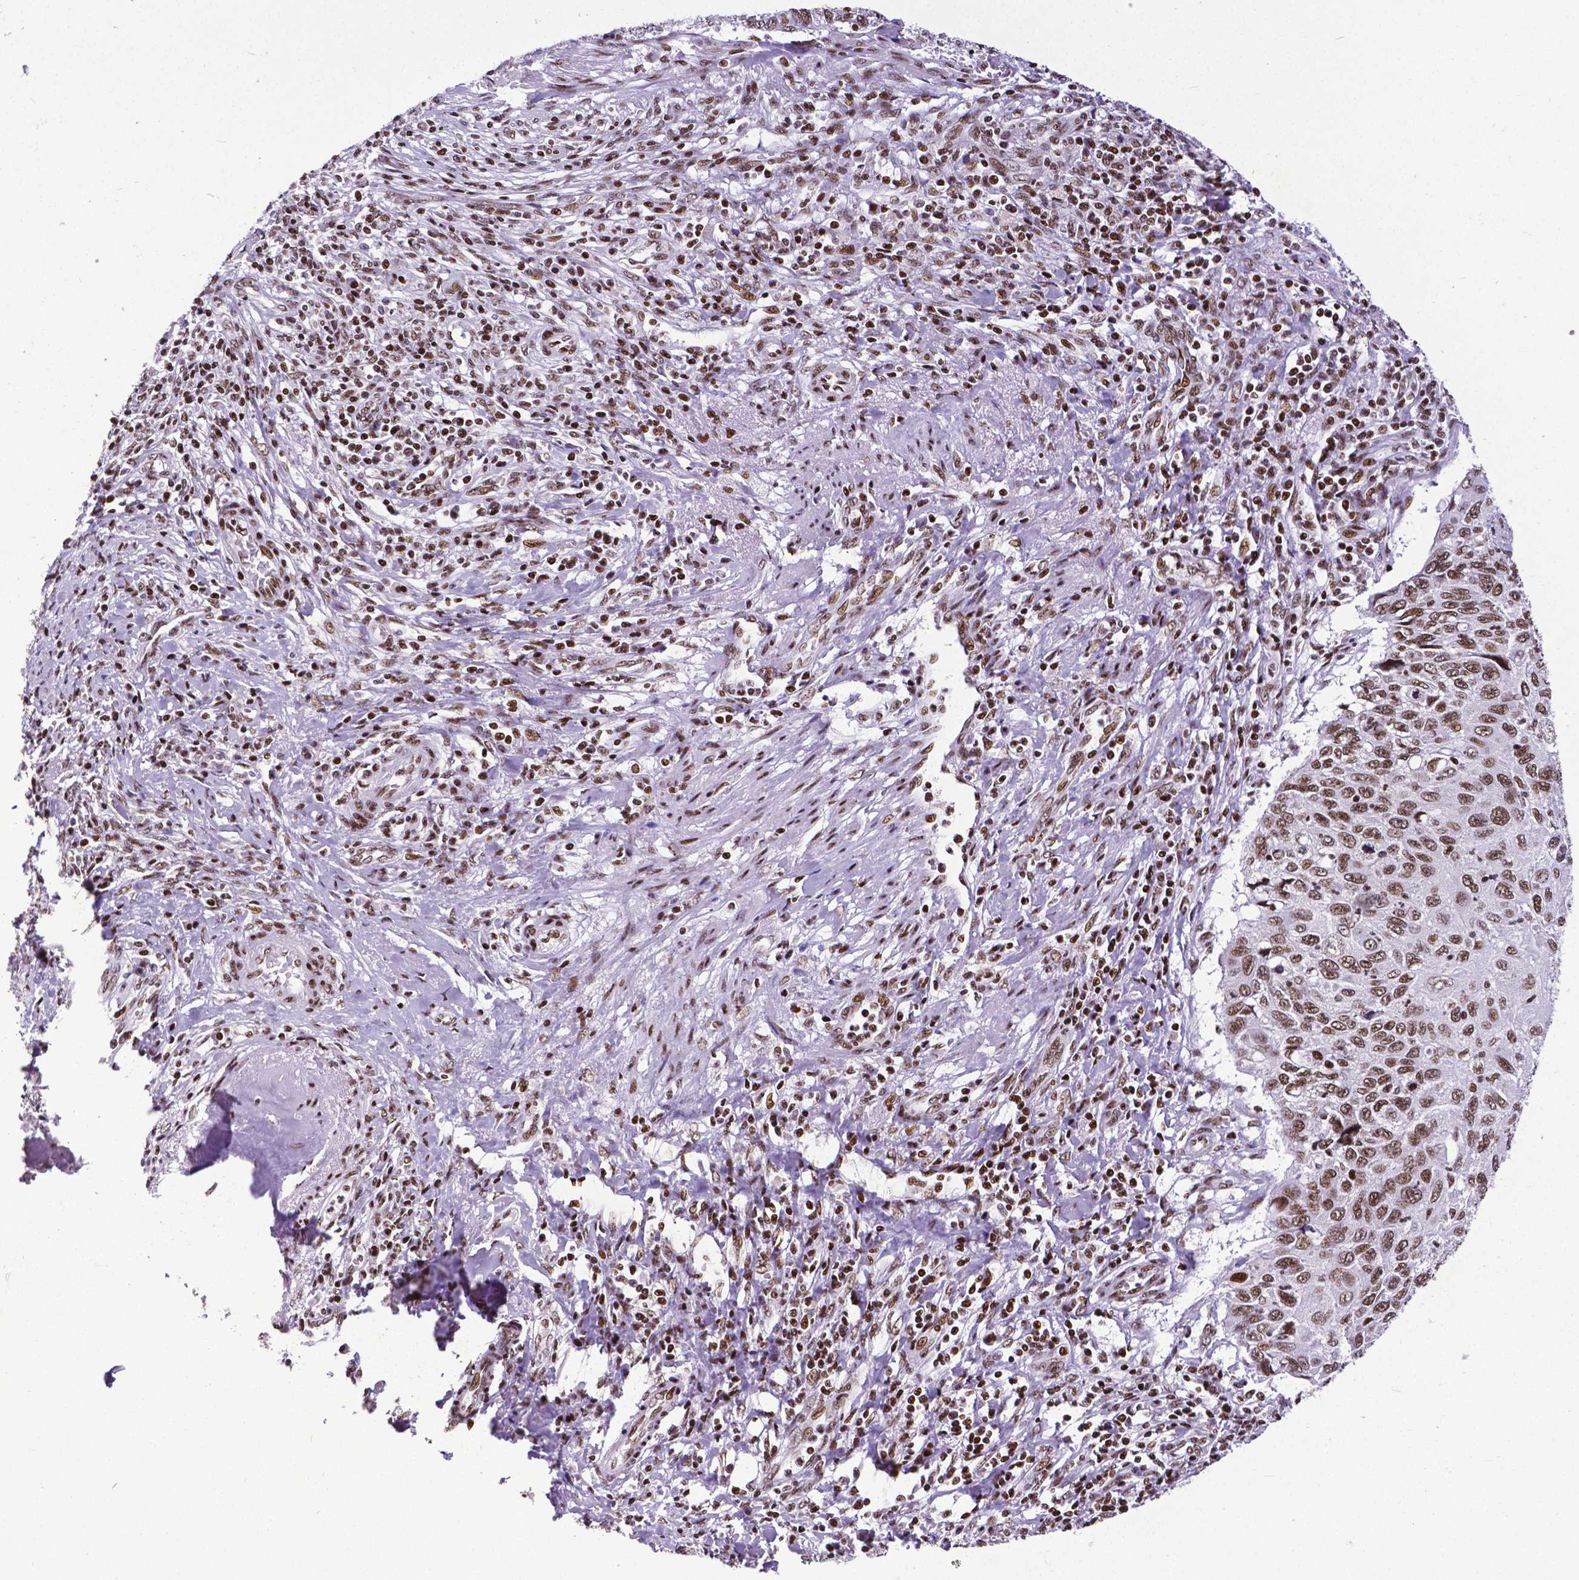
{"staining": {"intensity": "strong", "quantity": ">75%", "location": "nuclear"}, "tissue": "cervical cancer", "cell_type": "Tumor cells", "image_type": "cancer", "snomed": [{"axis": "morphology", "description": "Squamous cell carcinoma, NOS"}, {"axis": "topography", "description": "Cervix"}], "caption": "Immunohistochemistry staining of cervical cancer (squamous cell carcinoma), which displays high levels of strong nuclear expression in about >75% of tumor cells indicating strong nuclear protein staining. The staining was performed using DAB (brown) for protein detection and nuclei were counterstained in hematoxylin (blue).", "gene": "CTCF", "patient": {"sex": "female", "age": 70}}